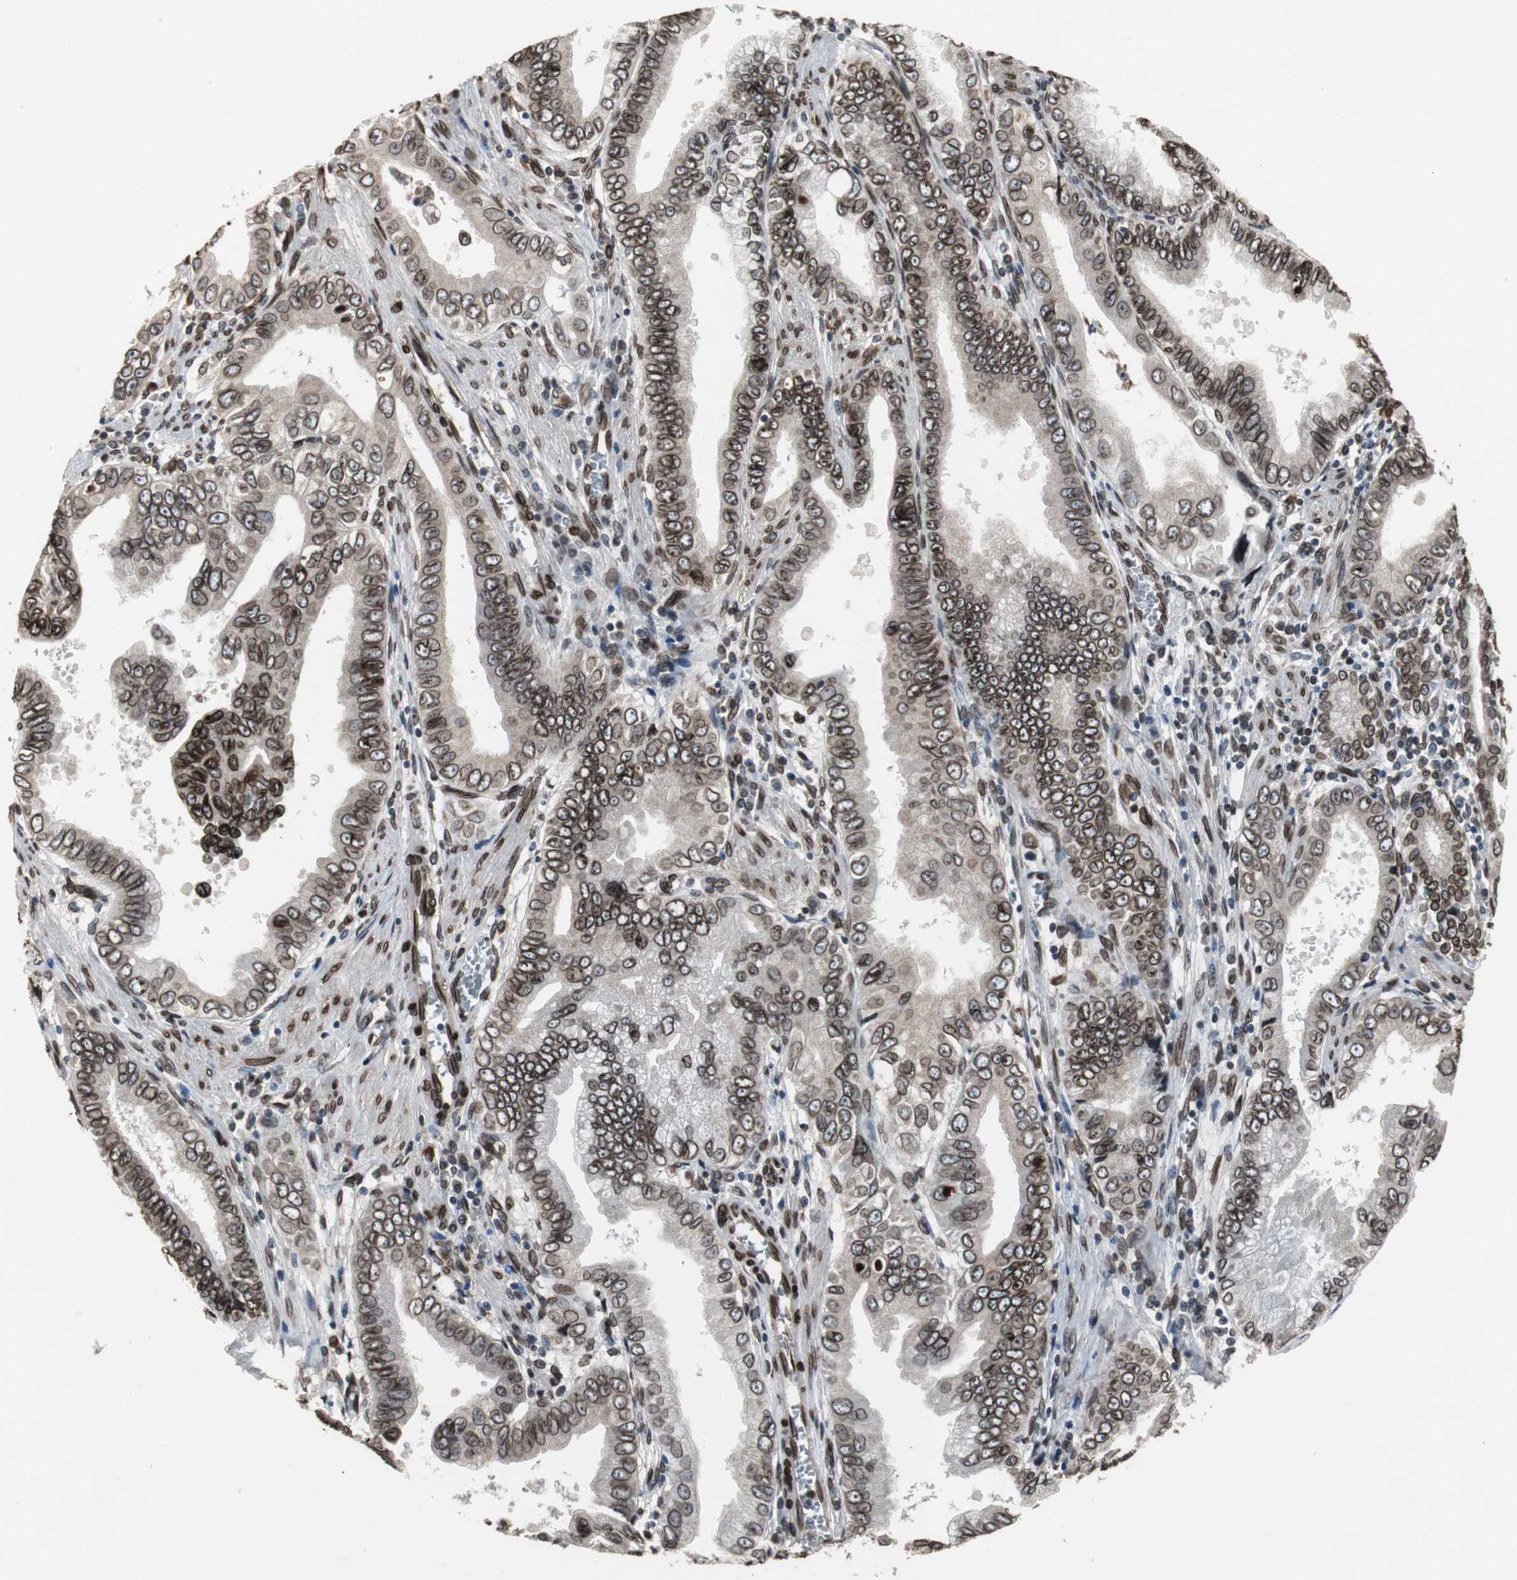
{"staining": {"intensity": "strong", "quantity": ">75%", "location": "cytoplasmic/membranous,nuclear"}, "tissue": "pancreatic cancer", "cell_type": "Tumor cells", "image_type": "cancer", "snomed": [{"axis": "morphology", "description": "Normal tissue, NOS"}, {"axis": "topography", "description": "Lymph node"}], "caption": "High-power microscopy captured an IHC image of pancreatic cancer, revealing strong cytoplasmic/membranous and nuclear positivity in approximately >75% of tumor cells.", "gene": "LMNA", "patient": {"sex": "male", "age": 50}}